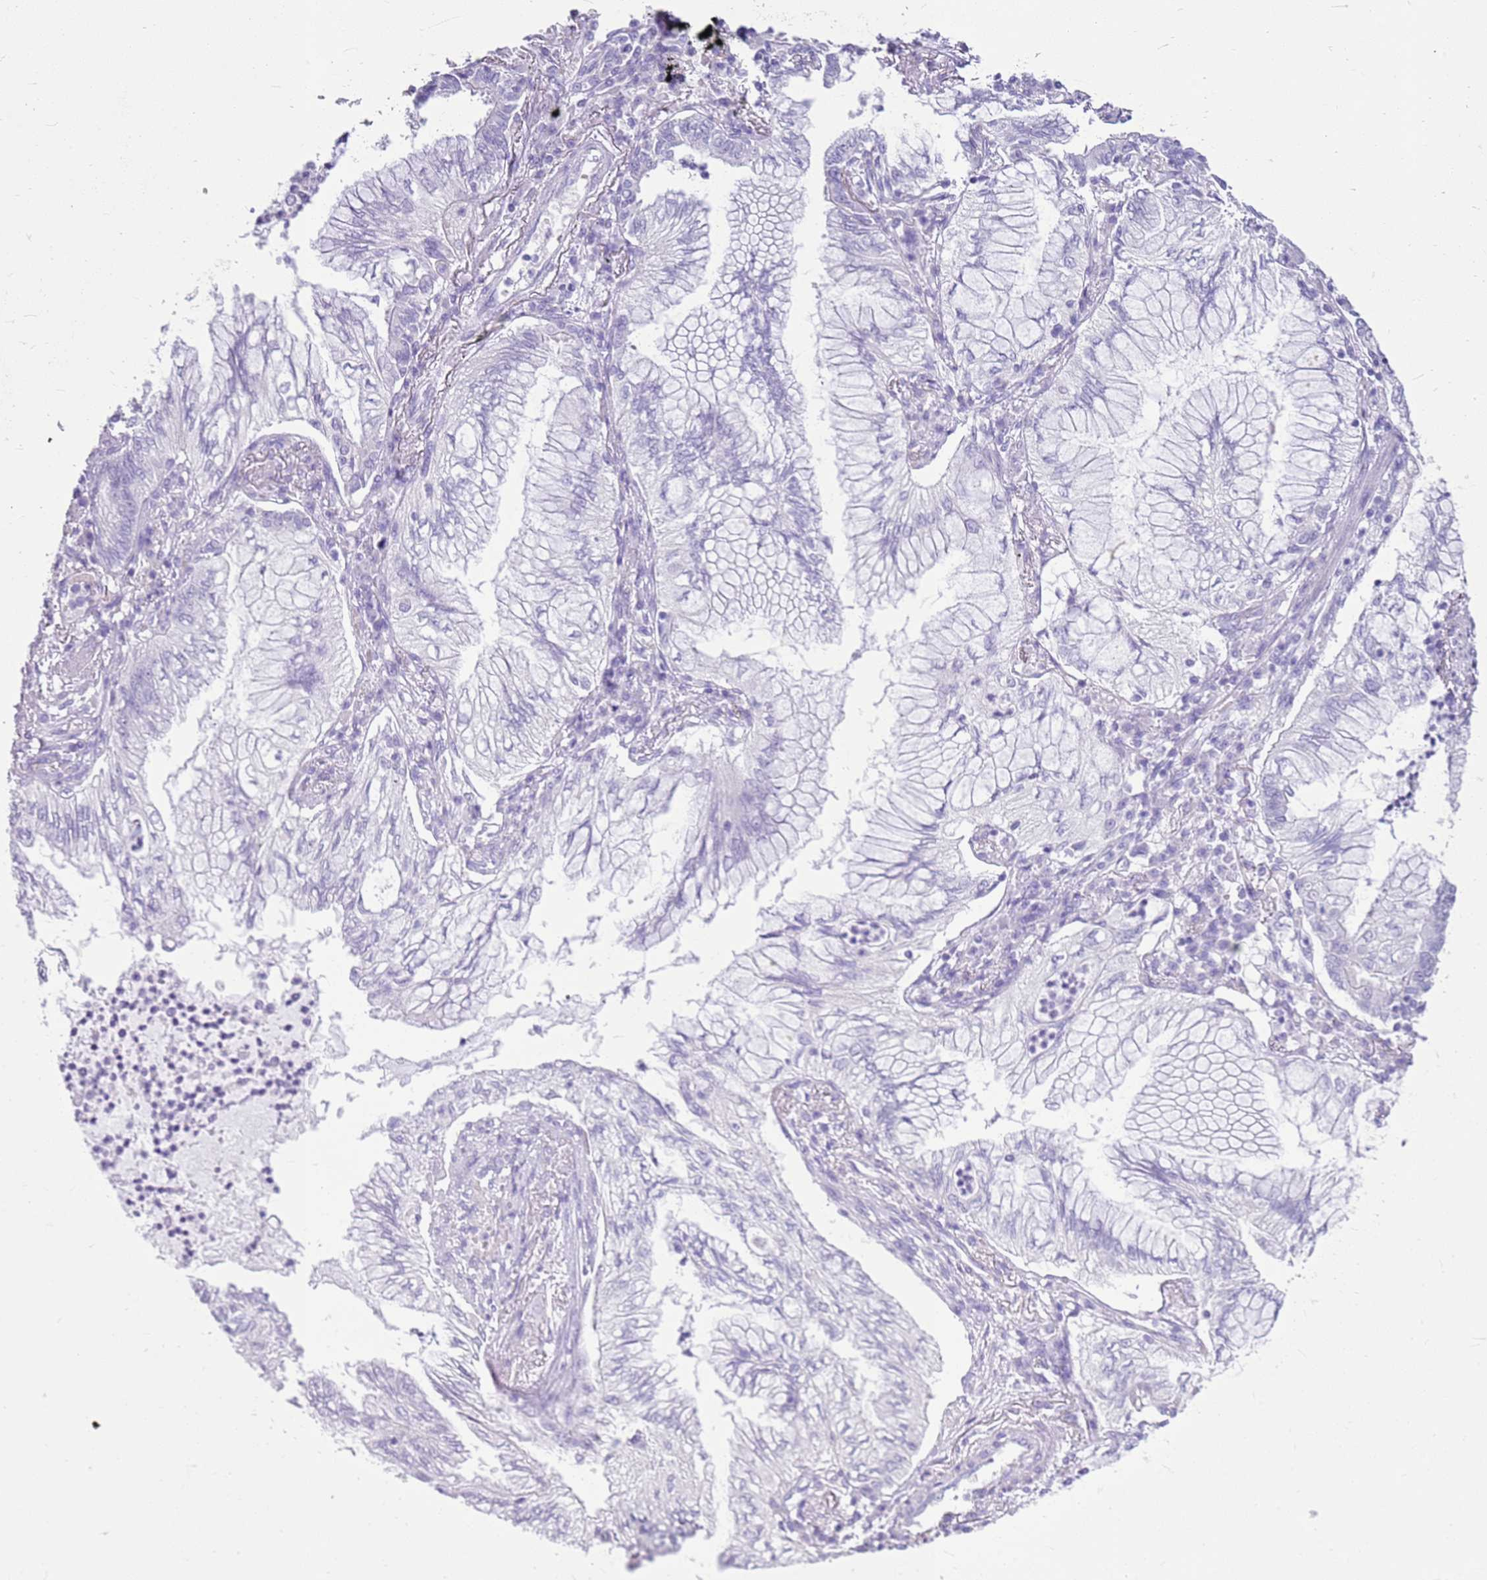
{"staining": {"intensity": "negative", "quantity": "none", "location": "none"}, "tissue": "lung cancer", "cell_type": "Tumor cells", "image_type": "cancer", "snomed": [{"axis": "morphology", "description": "Adenocarcinoma, NOS"}, {"axis": "topography", "description": "Lung"}], "caption": "The IHC micrograph has no significant staining in tumor cells of adenocarcinoma (lung) tissue.", "gene": "CA8", "patient": {"sex": "female", "age": 70}}